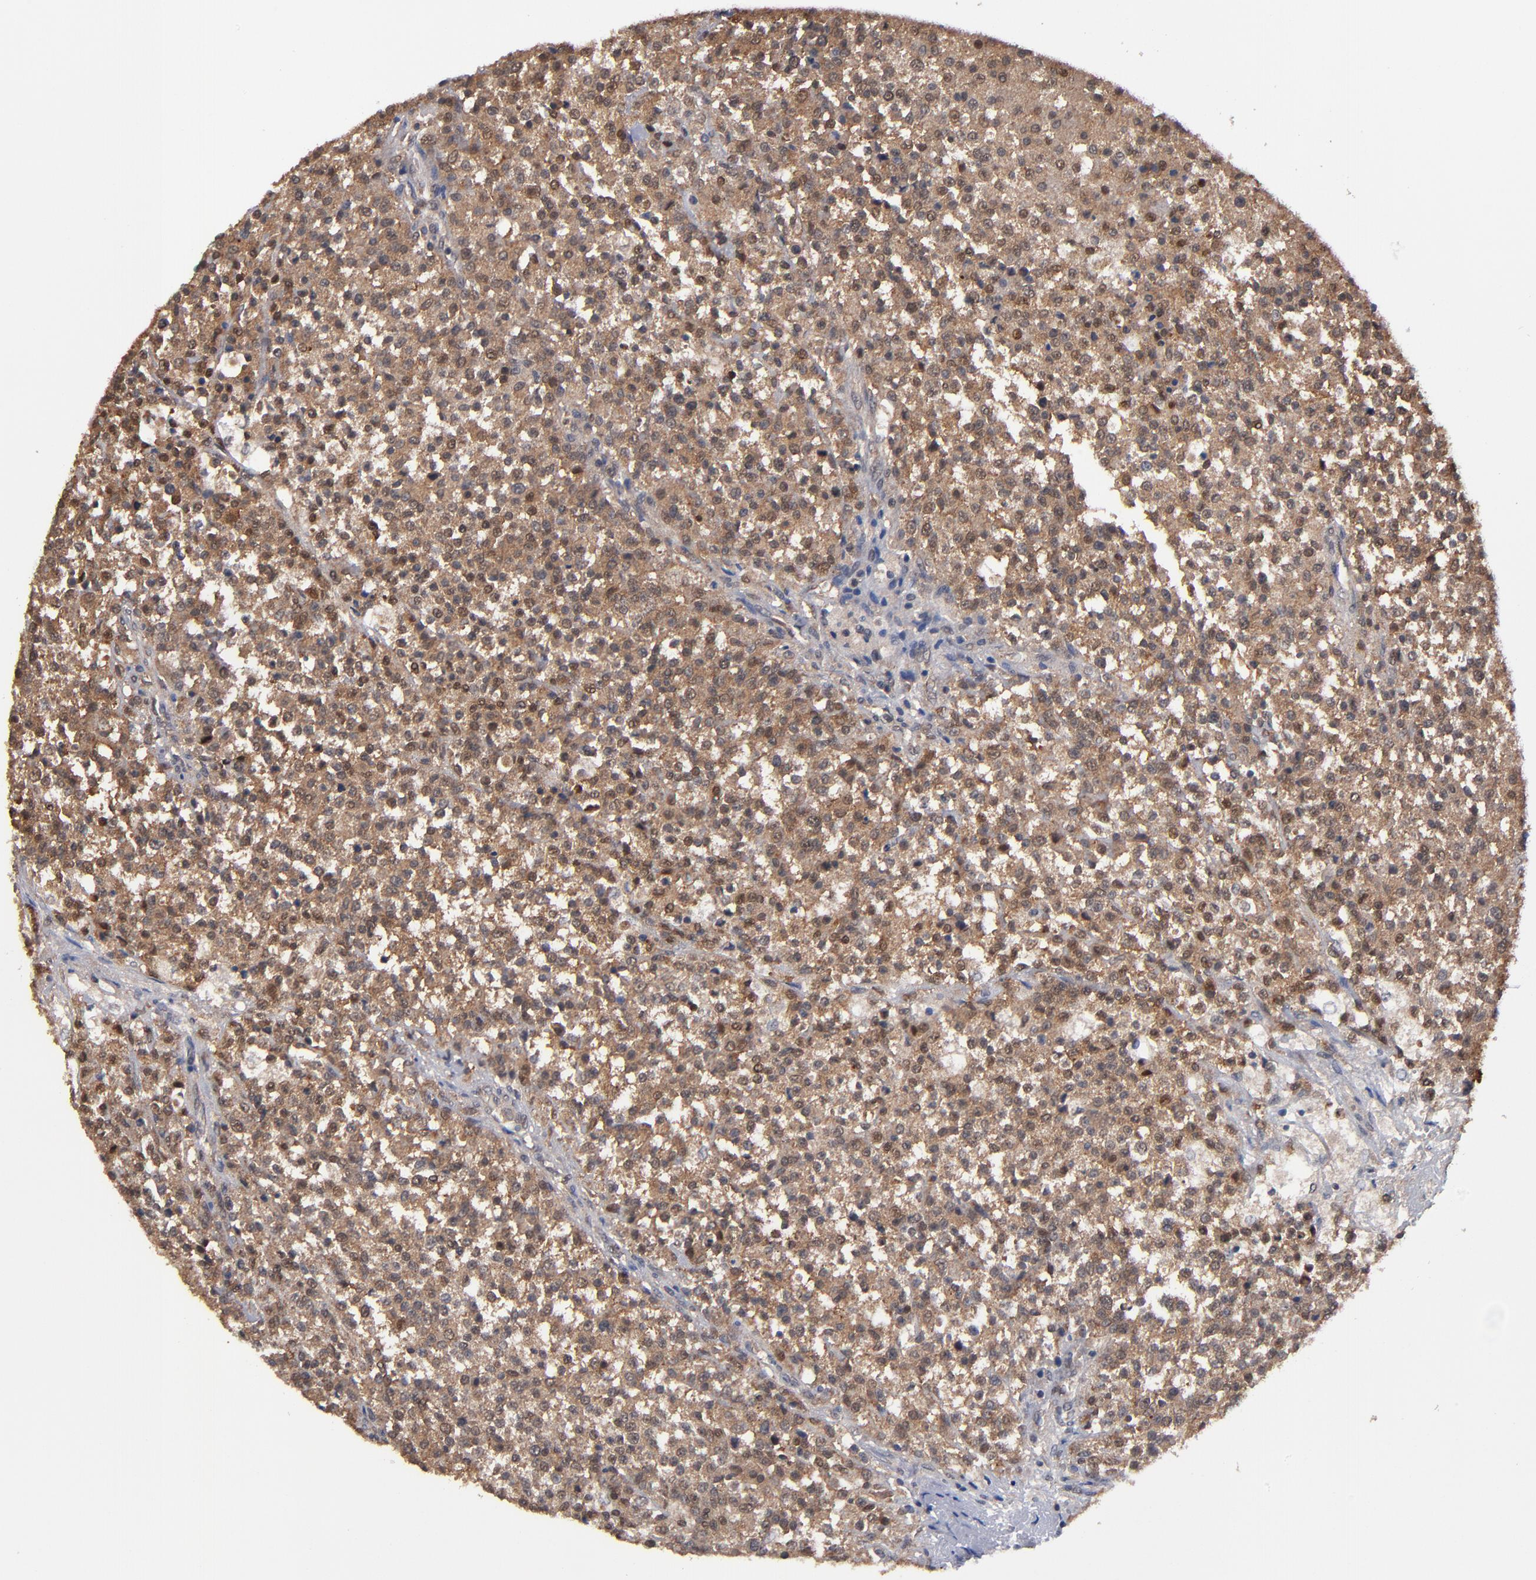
{"staining": {"intensity": "moderate", "quantity": ">75%", "location": "cytoplasmic/membranous"}, "tissue": "testis cancer", "cell_type": "Tumor cells", "image_type": "cancer", "snomed": [{"axis": "morphology", "description": "Seminoma, NOS"}, {"axis": "topography", "description": "Testis"}], "caption": "Immunohistochemical staining of testis cancer (seminoma) reveals moderate cytoplasmic/membranous protein staining in approximately >75% of tumor cells.", "gene": "ALG13", "patient": {"sex": "male", "age": 59}}